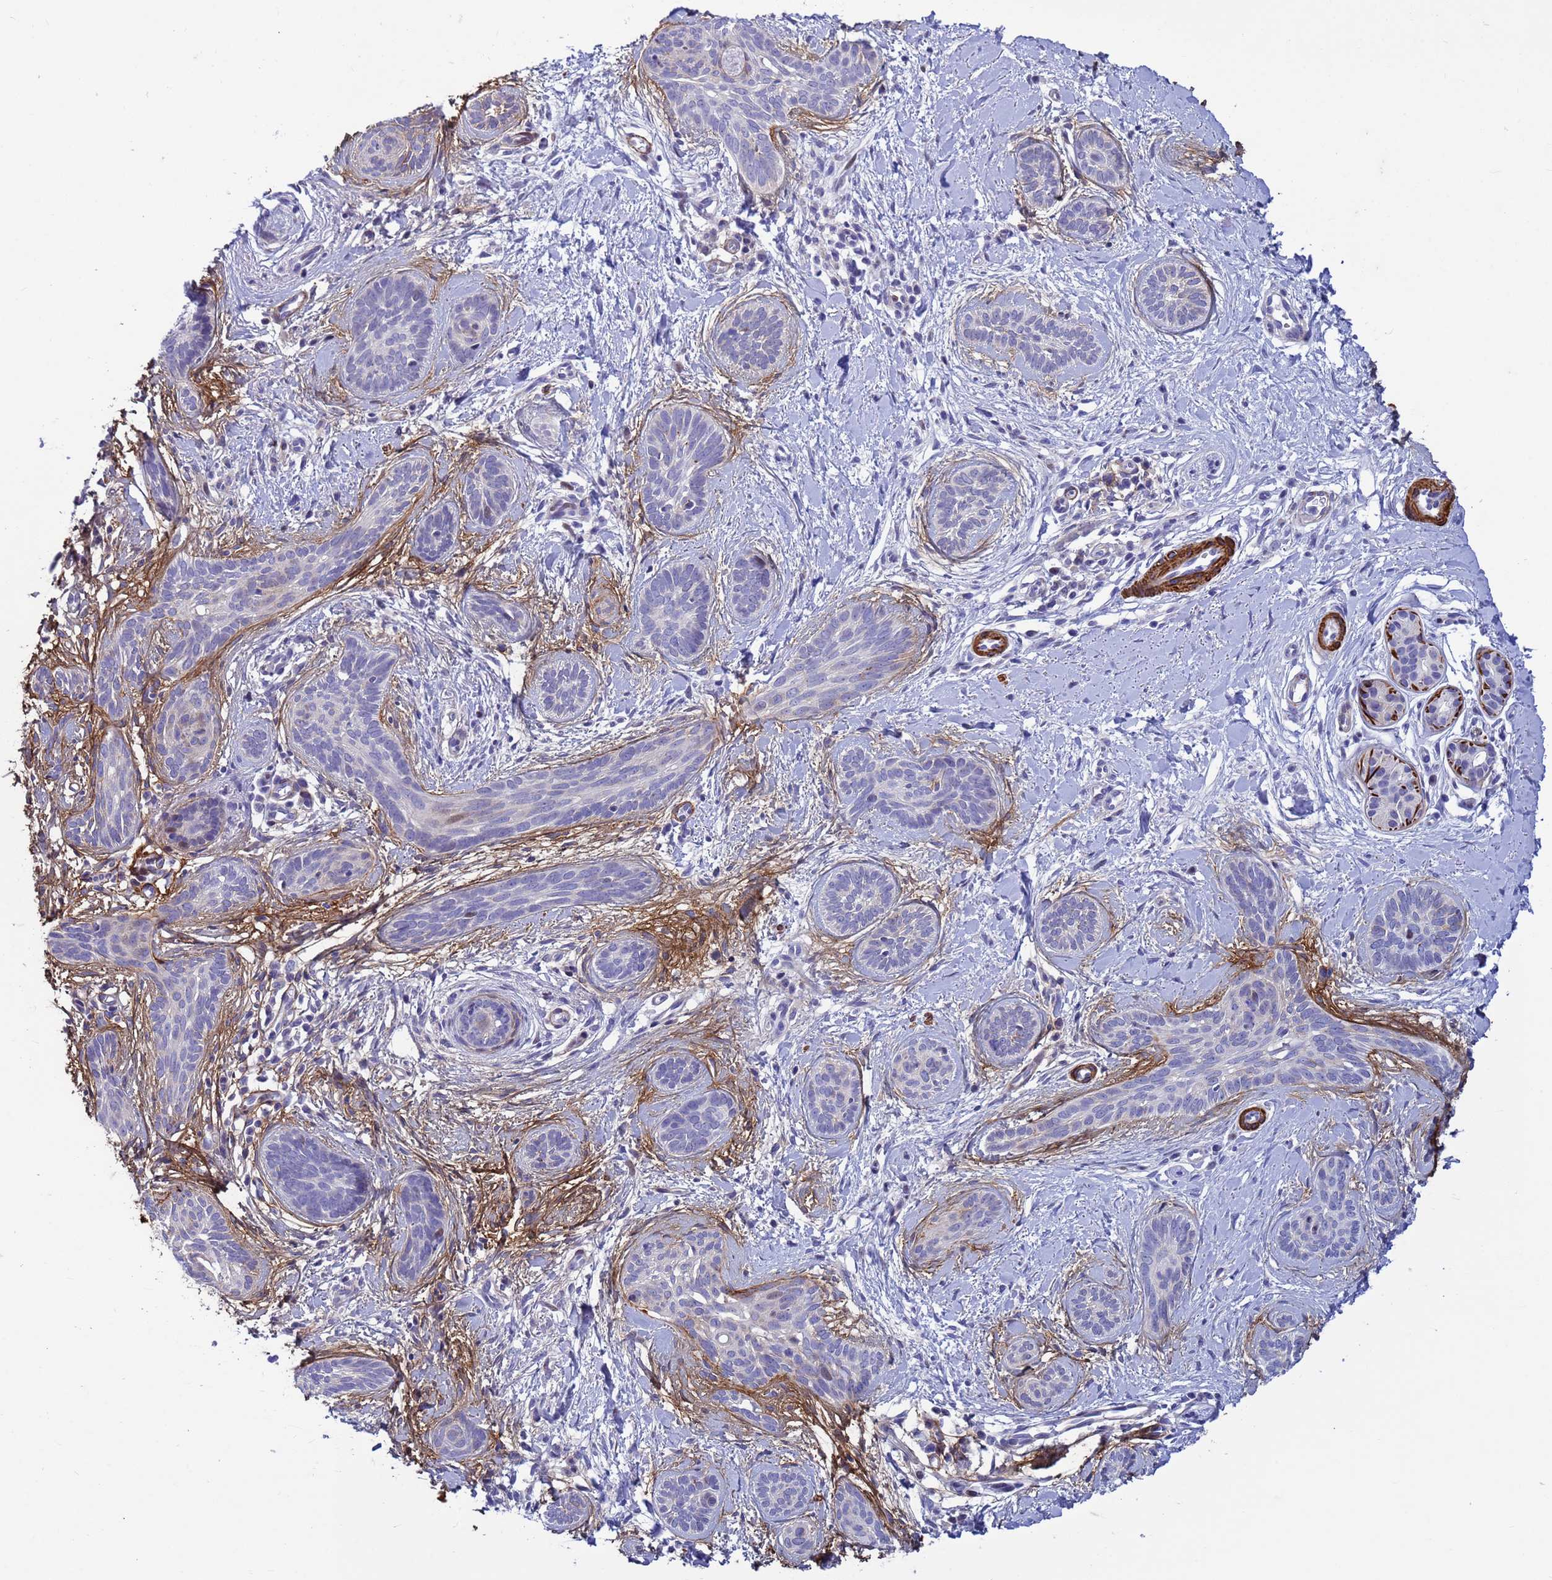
{"staining": {"intensity": "negative", "quantity": "none", "location": "none"}, "tissue": "skin cancer", "cell_type": "Tumor cells", "image_type": "cancer", "snomed": [{"axis": "morphology", "description": "Basal cell carcinoma"}, {"axis": "topography", "description": "Skin"}], "caption": "Protein analysis of skin cancer displays no significant staining in tumor cells. (Stains: DAB (3,3'-diaminobenzidine) immunohistochemistry with hematoxylin counter stain, Microscopy: brightfield microscopy at high magnification).", "gene": "P2RX7", "patient": {"sex": "female", "age": 81}}